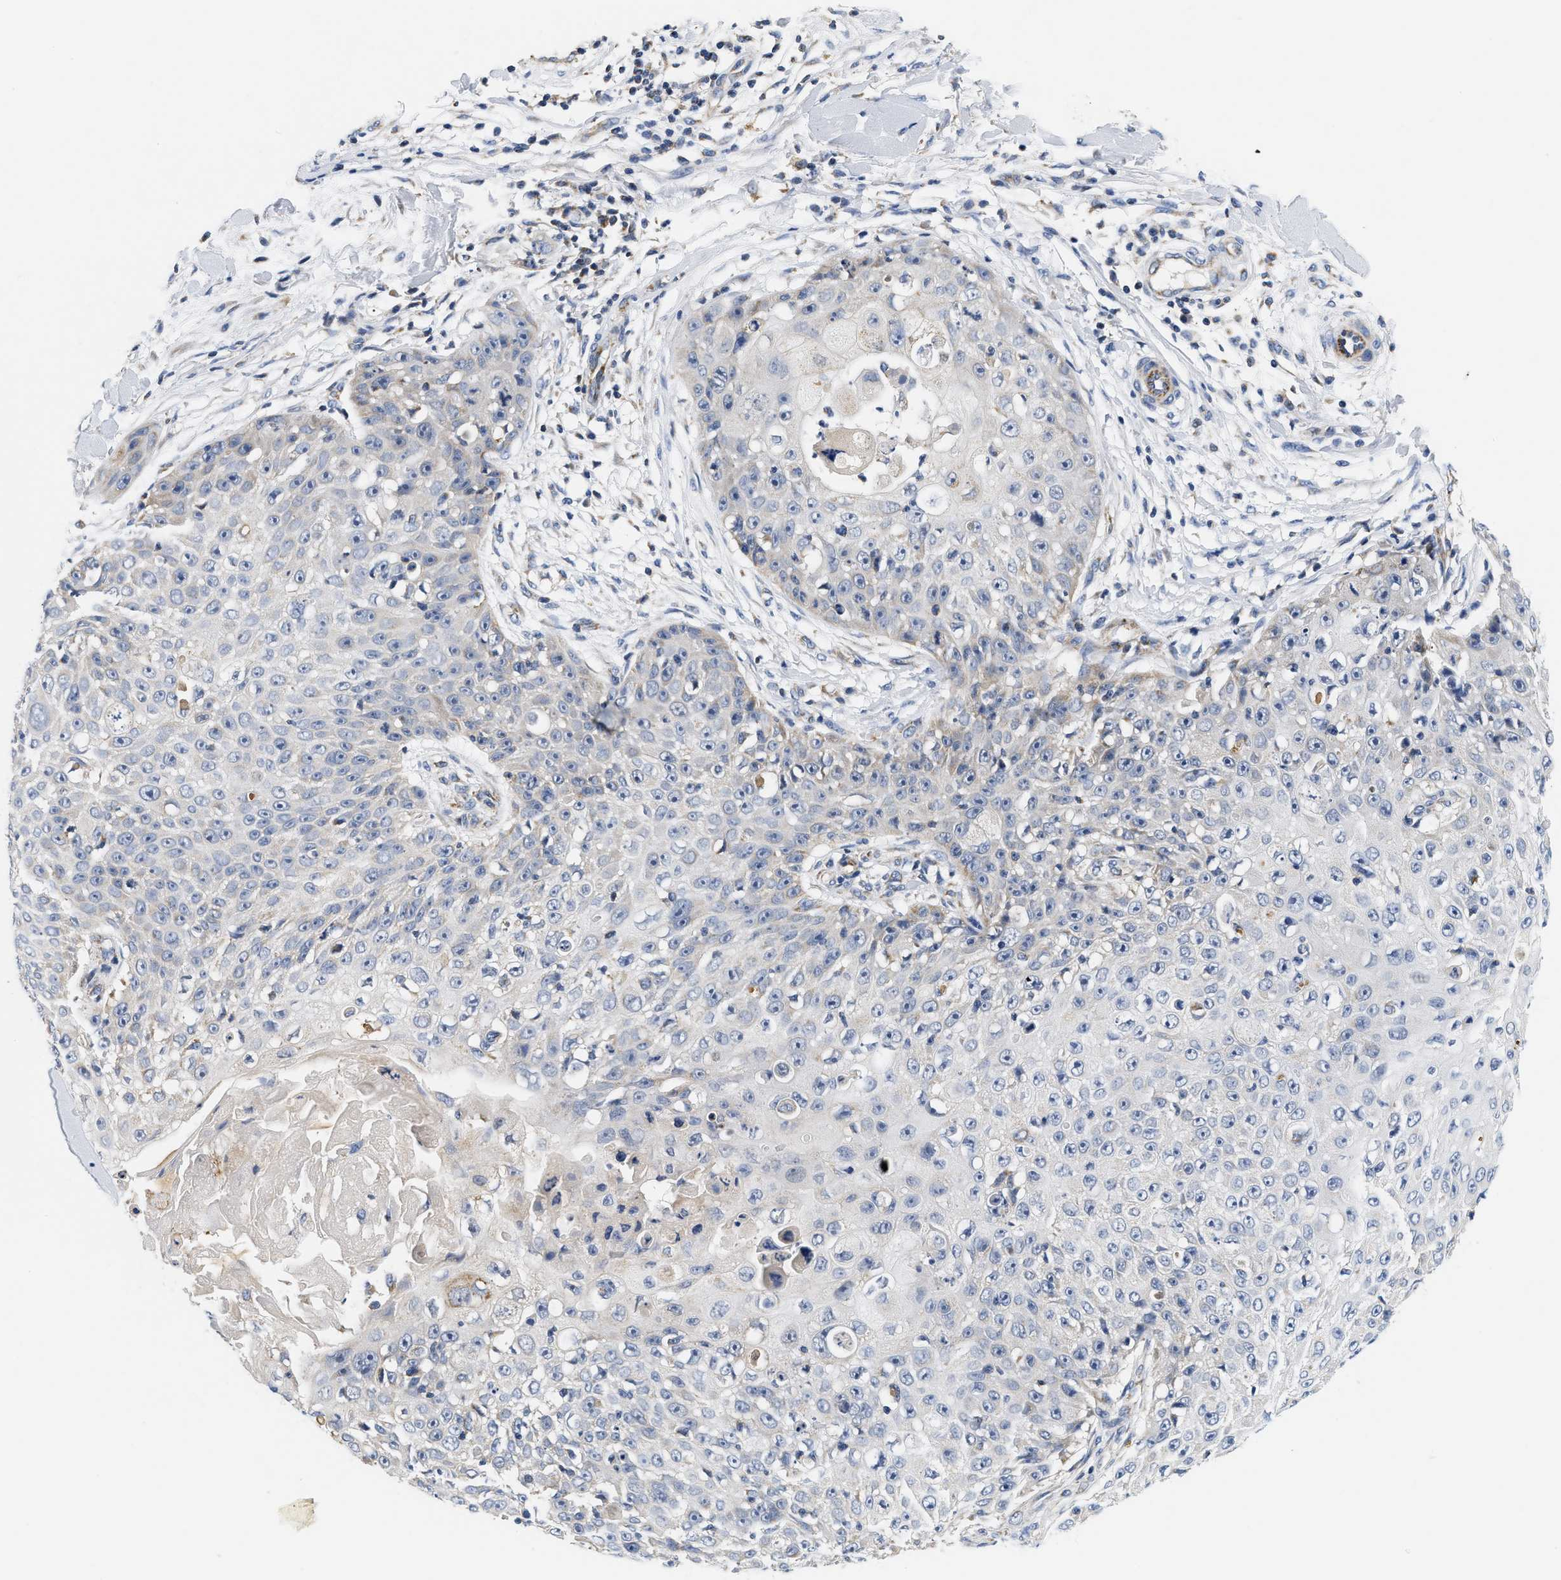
{"staining": {"intensity": "negative", "quantity": "none", "location": "none"}, "tissue": "skin cancer", "cell_type": "Tumor cells", "image_type": "cancer", "snomed": [{"axis": "morphology", "description": "Squamous cell carcinoma, NOS"}, {"axis": "topography", "description": "Skin"}], "caption": "Immunohistochemical staining of human skin cancer shows no significant positivity in tumor cells.", "gene": "PDP1", "patient": {"sex": "male", "age": 86}}